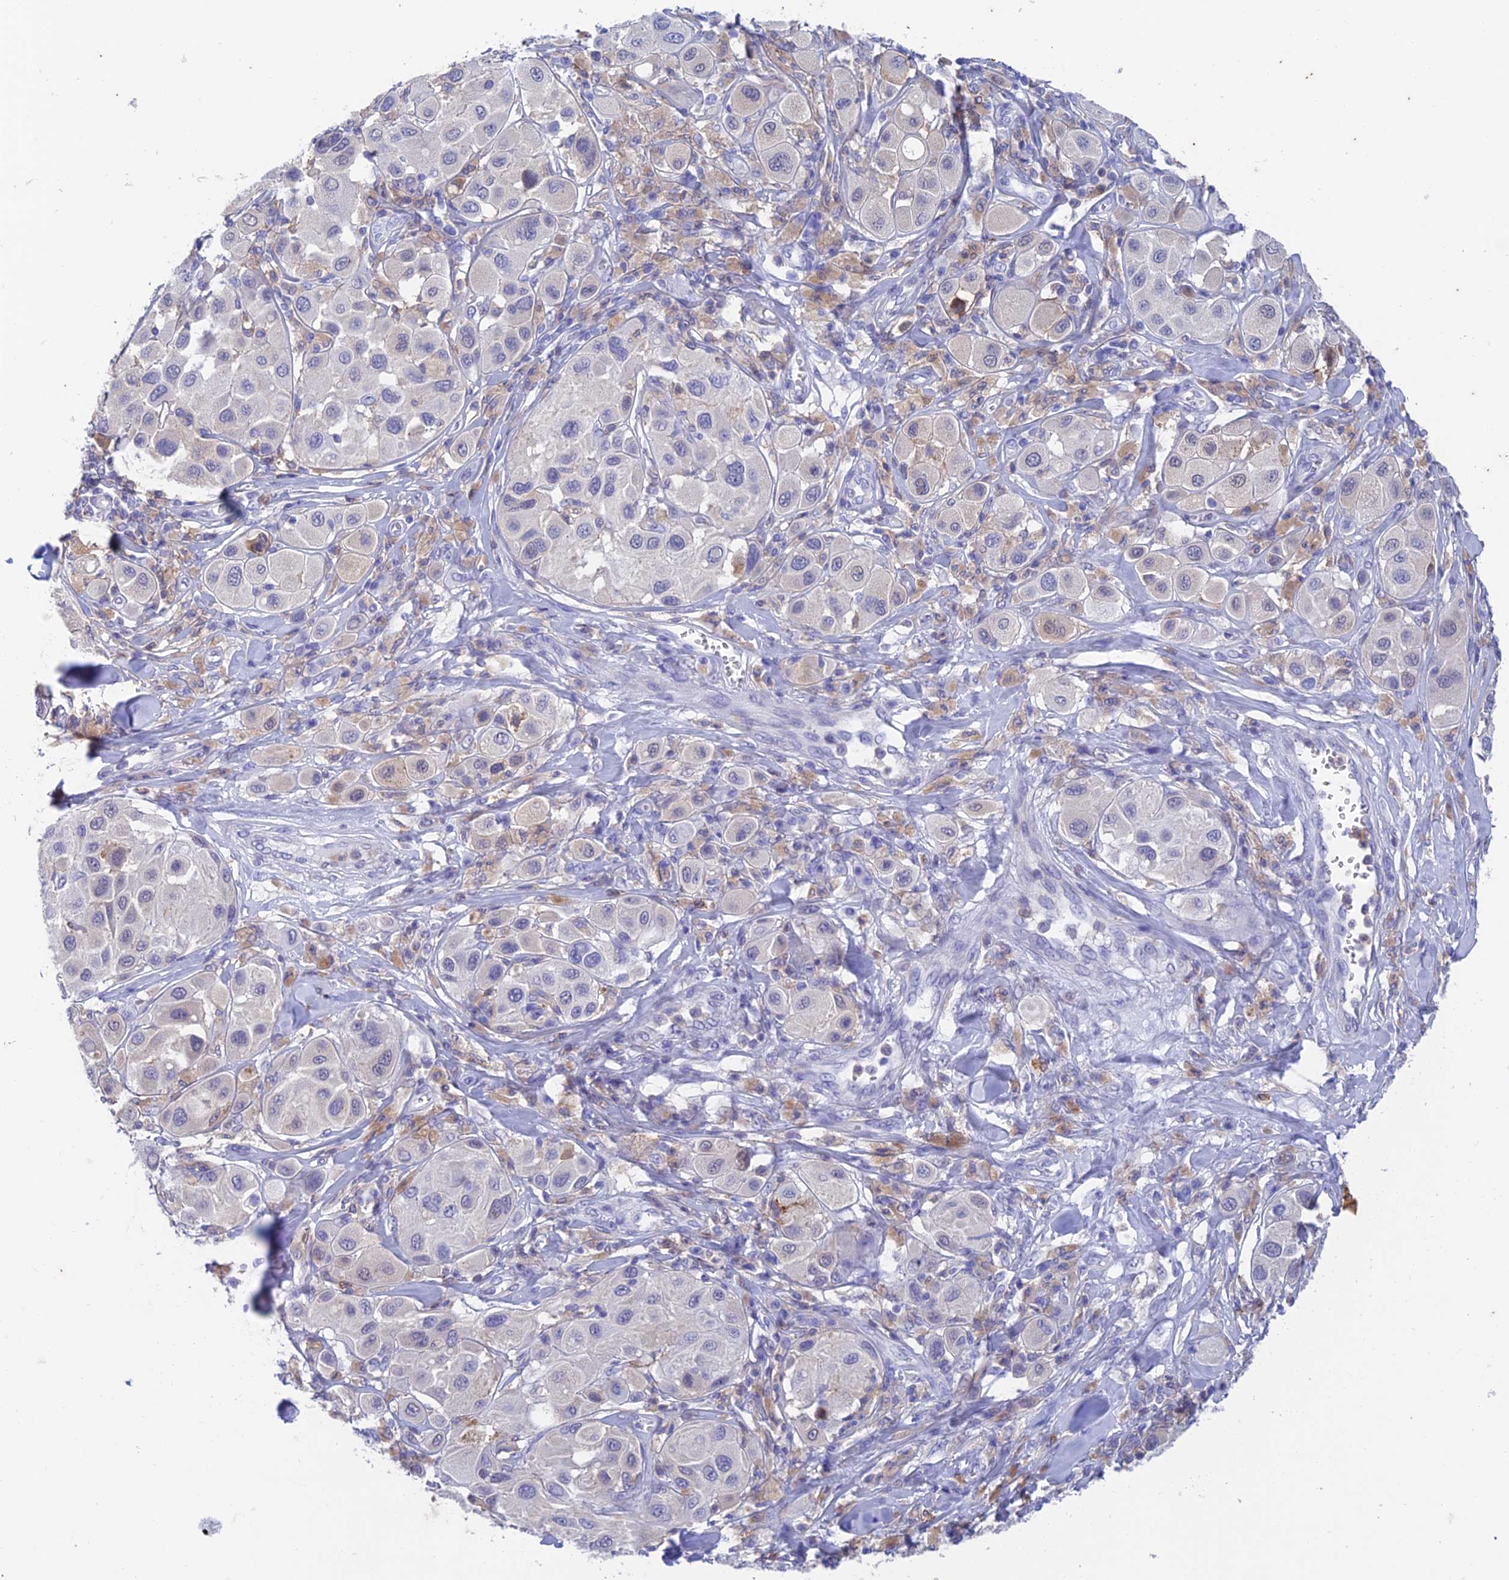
{"staining": {"intensity": "negative", "quantity": "none", "location": "none"}, "tissue": "melanoma", "cell_type": "Tumor cells", "image_type": "cancer", "snomed": [{"axis": "morphology", "description": "Malignant melanoma, Metastatic site"}, {"axis": "topography", "description": "Skin"}], "caption": "IHC image of melanoma stained for a protein (brown), which shows no positivity in tumor cells. The staining was performed using DAB (3,3'-diaminobenzidine) to visualize the protein expression in brown, while the nuclei were stained in blue with hematoxylin (Magnification: 20x).", "gene": "FGF7", "patient": {"sex": "male", "age": 41}}